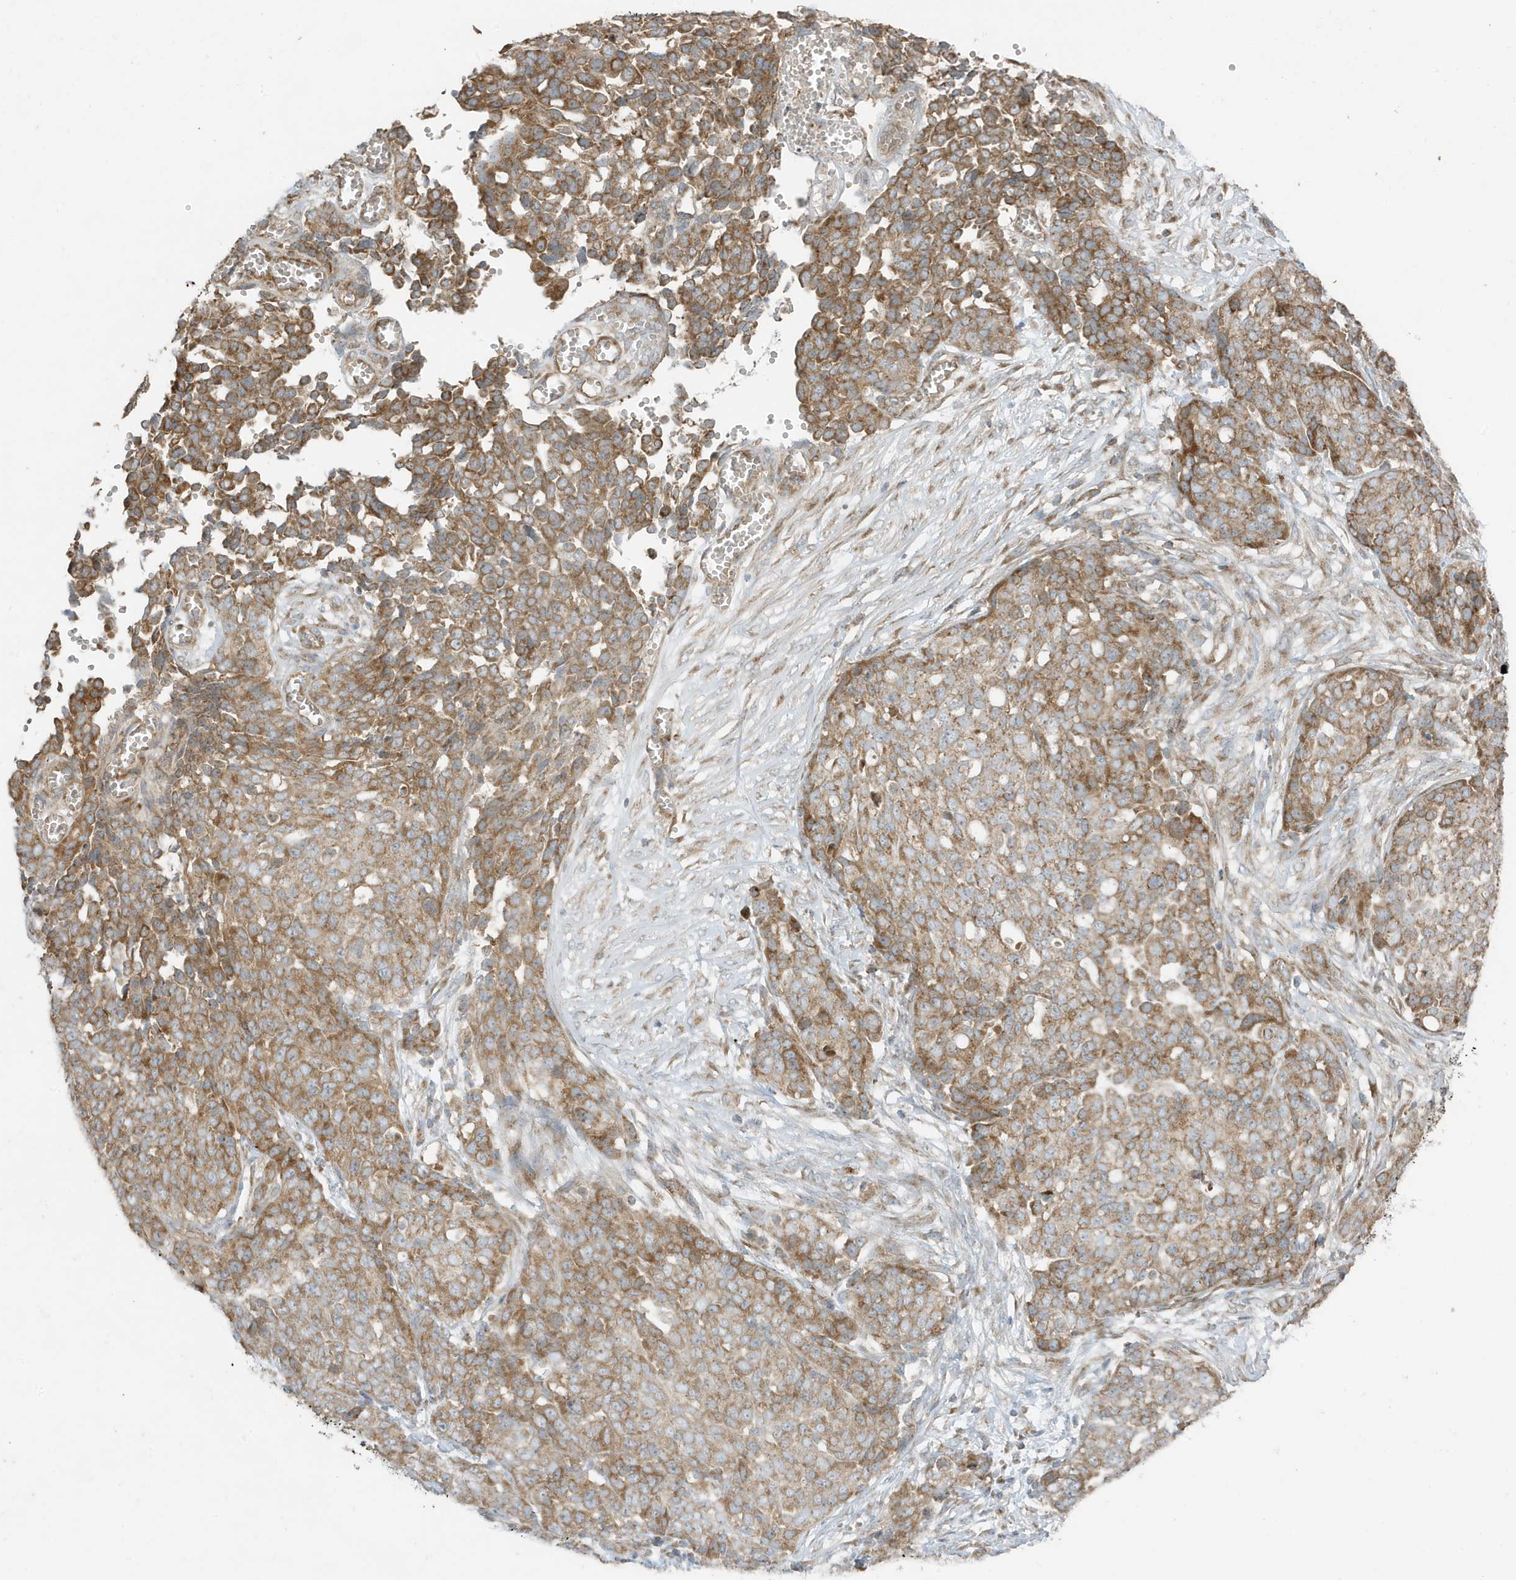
{"staining": {"intensity": "moderate", "quantity": ">75%", "location": "cytoplasmic/membranous"}, "tissue": "ovarian cancer", "cell_type": "Tumor cells", "image_type": "cancer", "snomed": [{"axis": "morphology", "description": "Cystadenocarcinoma, serous, NOS"}, {"axis": "topography", "description": "Soft tissue"}, {"axis": "topography", "description": "Ovary"}], "caption": "This is a histology image of immunohistochemistry staining of ovarian cancer (serous cystadenocarcinoma), which shows moderate positivity in the cytoplasmic/membranous of tumor cells.", "gene": "GOLGA4", "patient": {"sex": "female", "age": 57}}